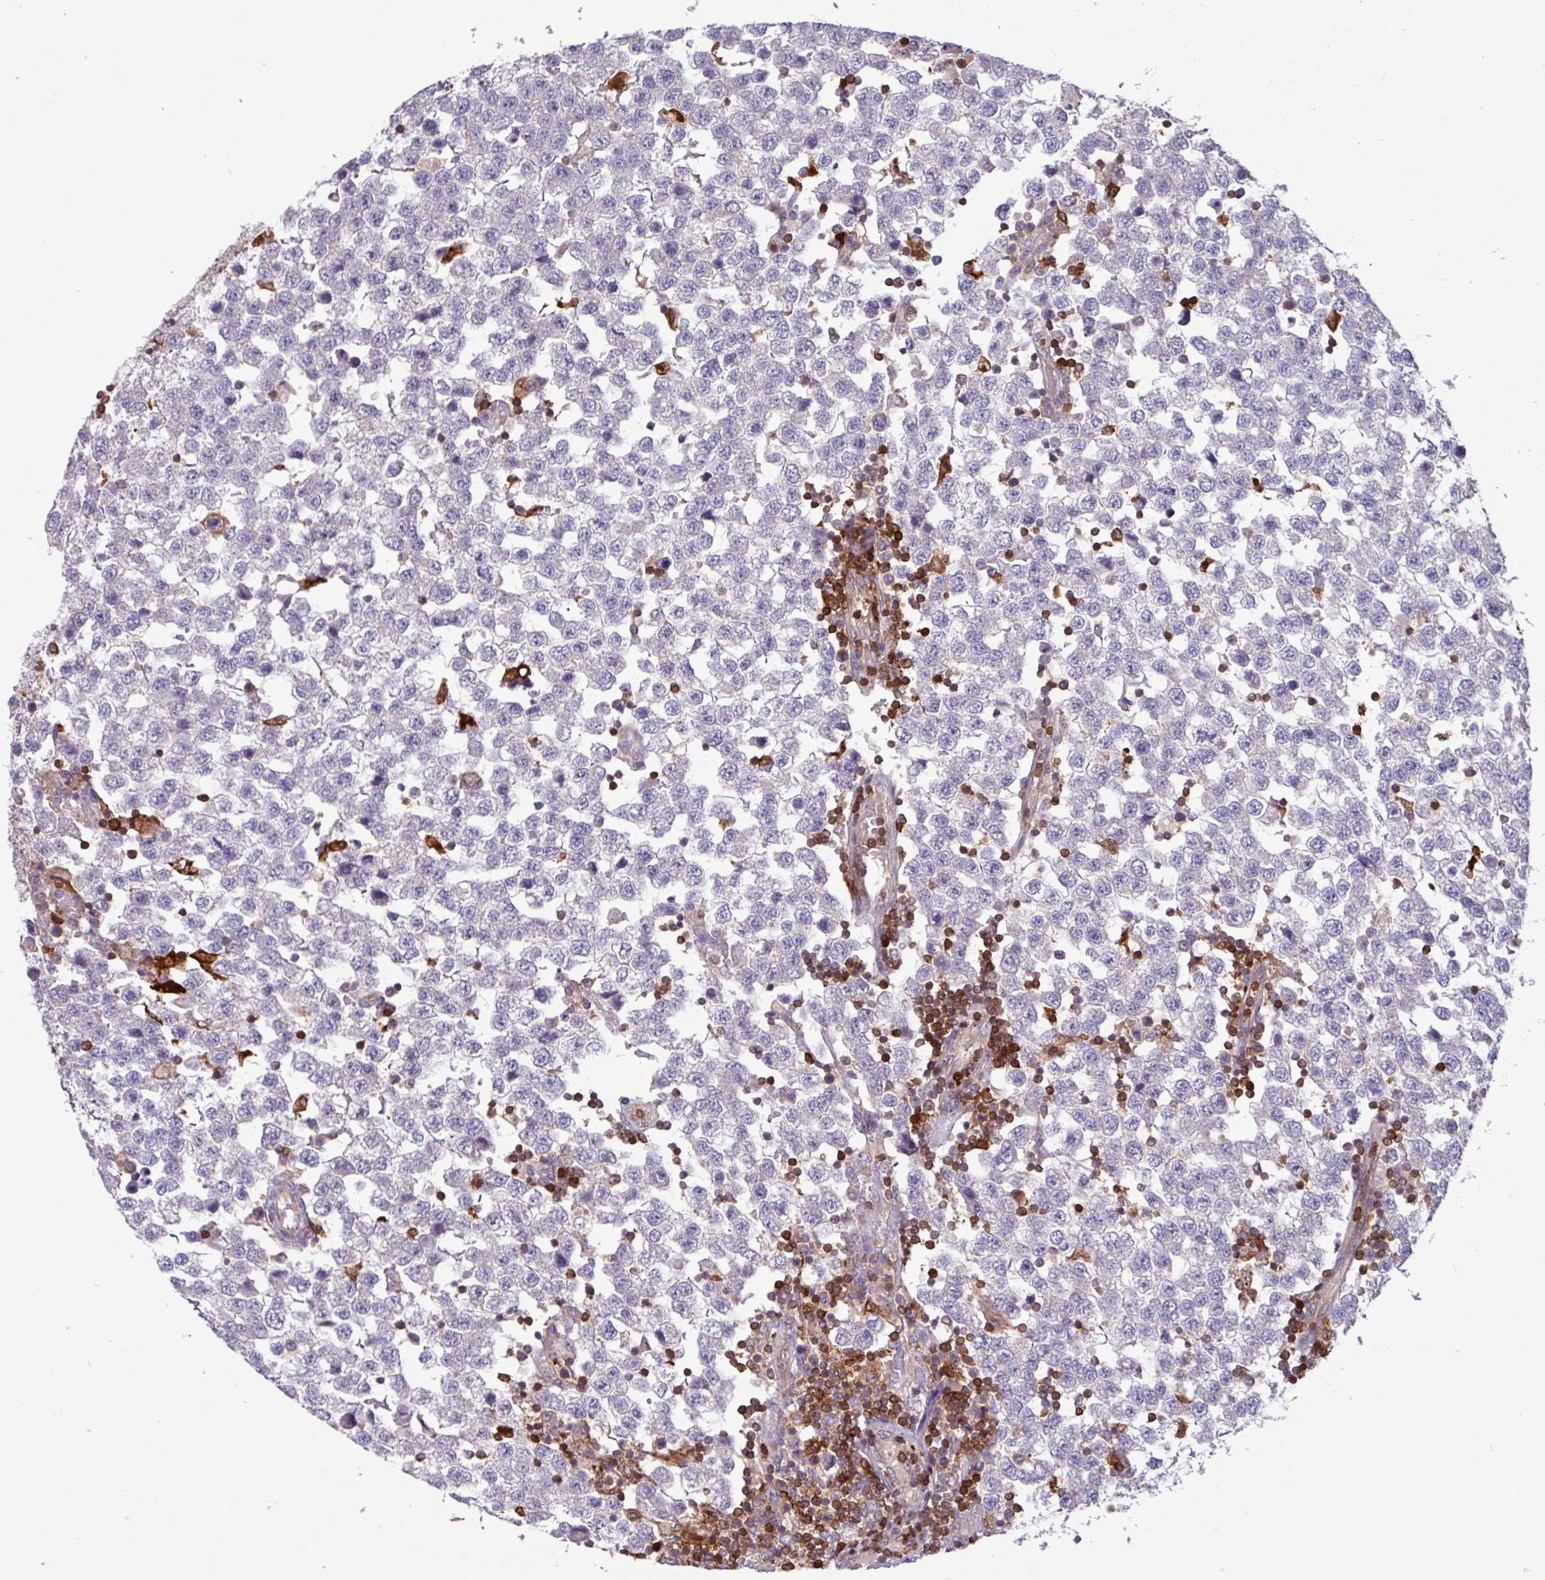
{"staining": {"intensity": "negative", "quantity": "none", "location": "none"}, "tissue": "testis cancer", "cell_type": "Tumor cells", "image_type": "cancer", "snomed": [{"axis": "morphology", "description": "Seminoma, NOS"}, {"axis": "topography", "description": "Testis"}], "caption": "This is an IHC image of human testis seminoma. There is no positivity in tumor cells.", "gene": "SEC61G", "patient": {"sex": "male", "age": 34}}